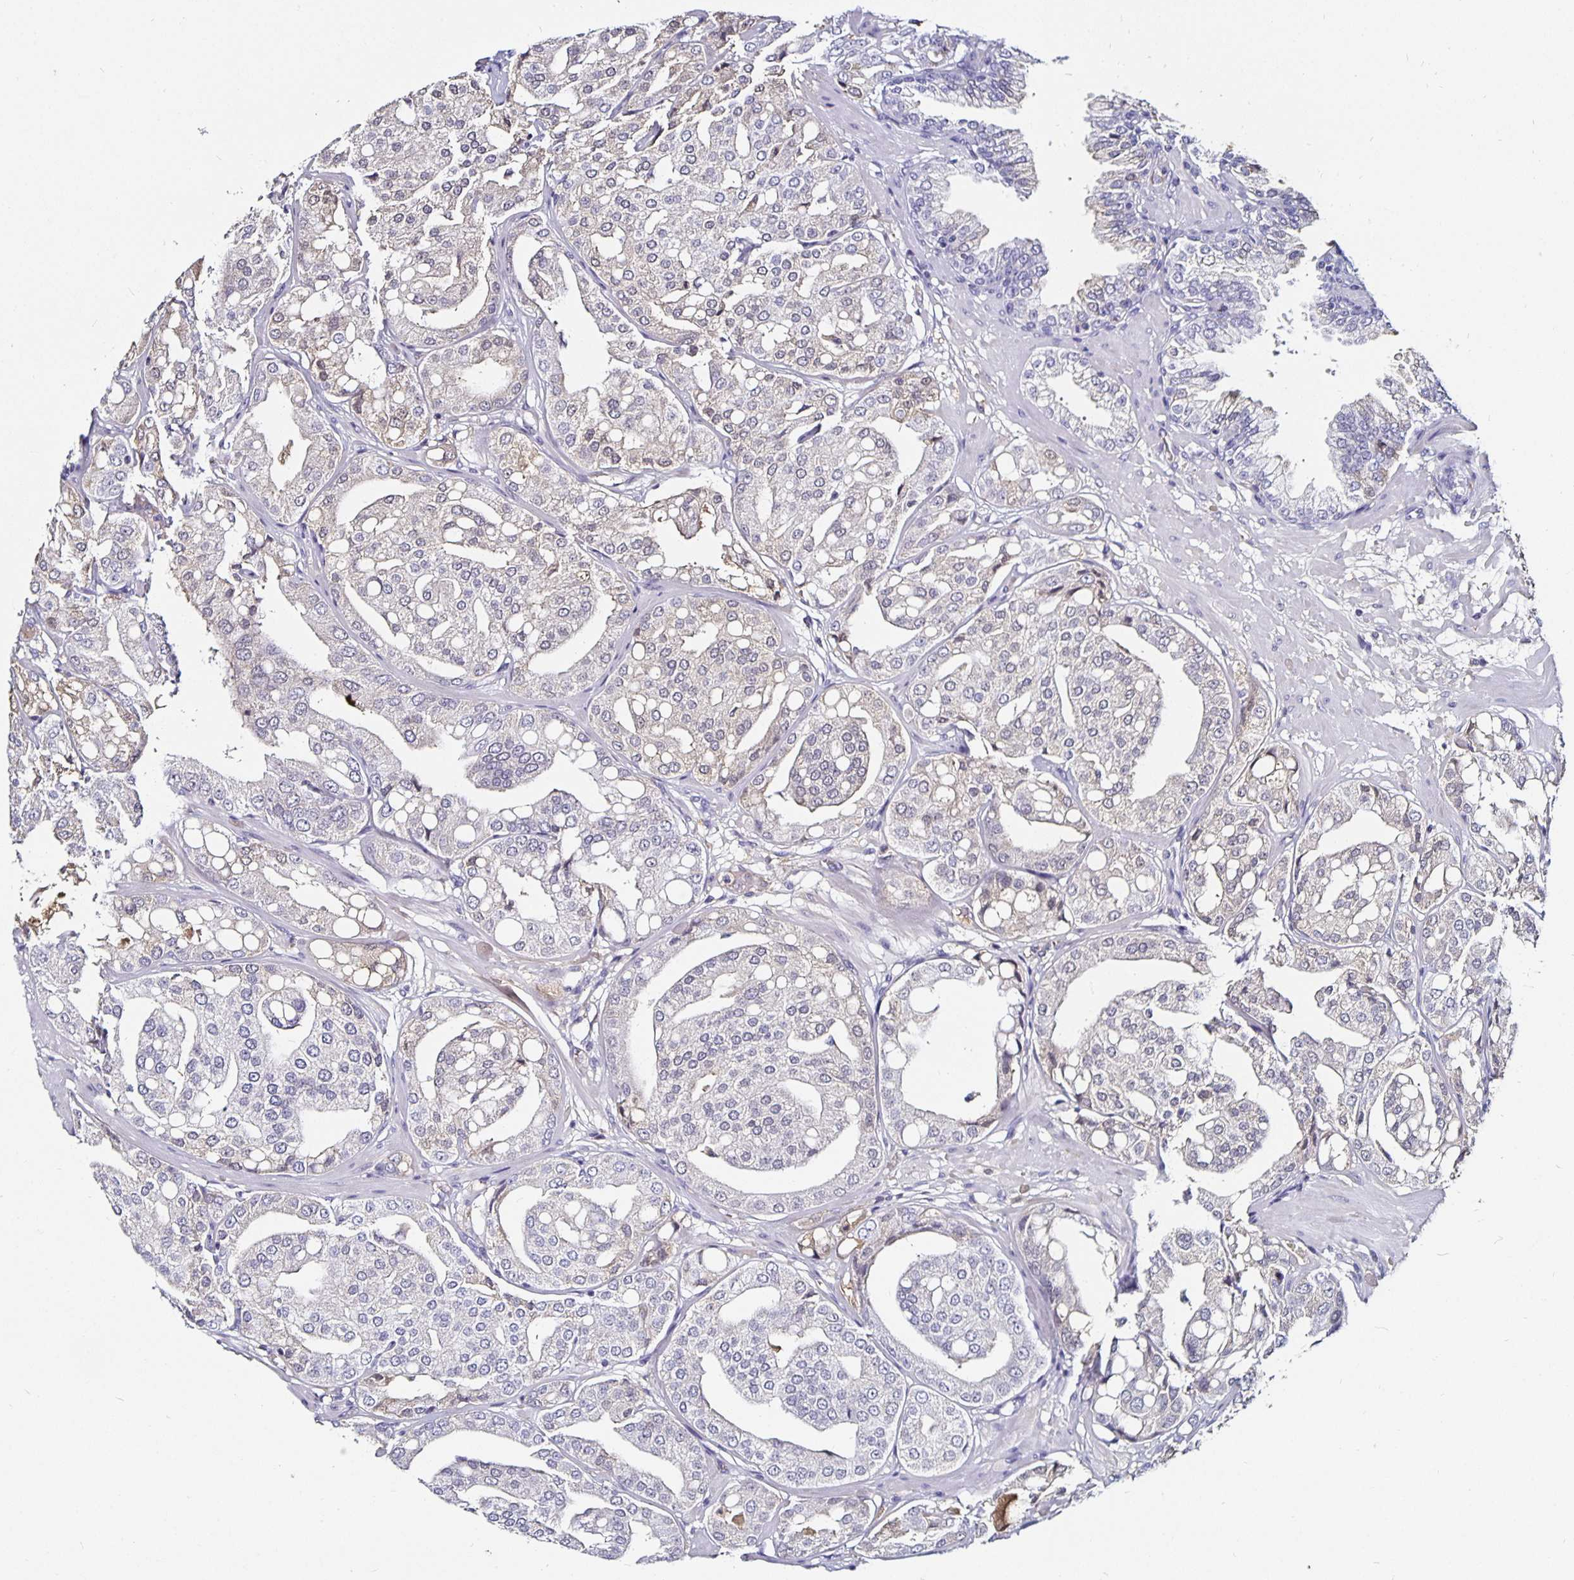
{"staining": {"intensity": "negative", "quantity": "none", "location": "none"}, "tissue": "renal cancer", "cell_type": "Tumor cells", "image_type": "cancer", "snomed": [{"axis": "morphology", "description": "Adenocarcinoma, NOS"}, {"axis": "topography", "description": "Urinary bladder"}], "caption": "Immunohistochemical staining of renal cancer (adenocarcinoma) exhibits no significant positivity in tumor cells.", "gene": "TTR", "patient": {"sex": "male", "age": 61}}